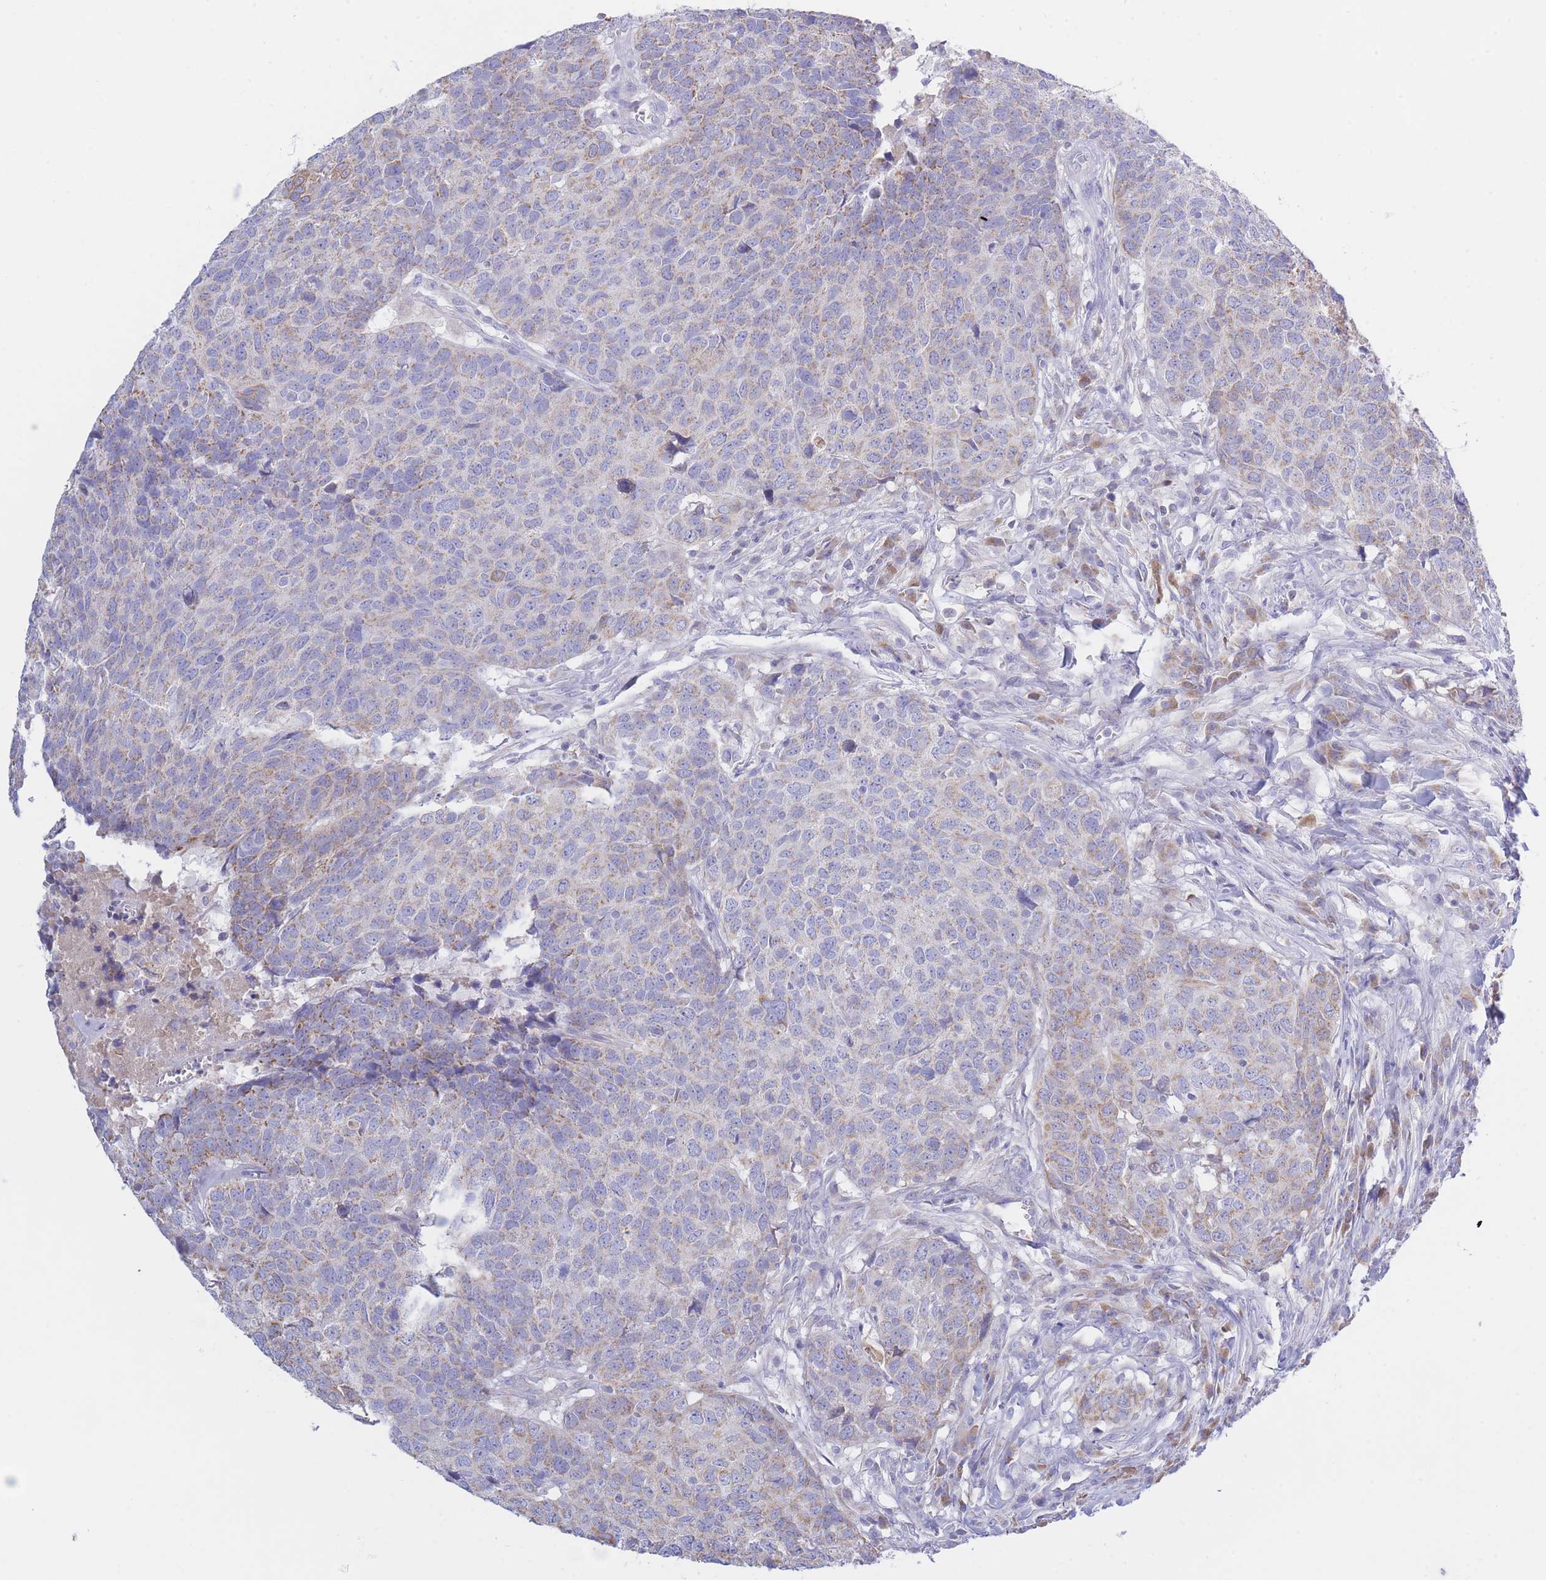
{"staining": {"intensity": "moderate", "quantity": "25%-75%", "location": "cytoplasmic/membranous"}, "tissue": "head and neck cancer", "cell_type": "Tumor cells", "image_type": "cancer", "snomed": [{"axis": "morphology", "description": "Normal tissue, NOS"}, {"axis": "morphology", "description": "Squamous cell carcinoma, NOS"}, {"axis": "topography", "description": "Skeletal muscle"}, {"axis": "topography", "description": "Vascular tissue"}, {"axis": "topography", "description": "Peripheral nerve tissue"}, {"axis": "topography", "description": "Head-Neck"}], "caption": "Head and neck cancer (squamous cell carcinoma) stained with DAB (3,3'-diaminobenzidine) immunohistochemistry shows medium levels of moderate cytoplasmic/membranous staining in approximately 25%-75% of tumor cells.", "gene": "NANP", "patient": {"sex": "male", "age": 66}}